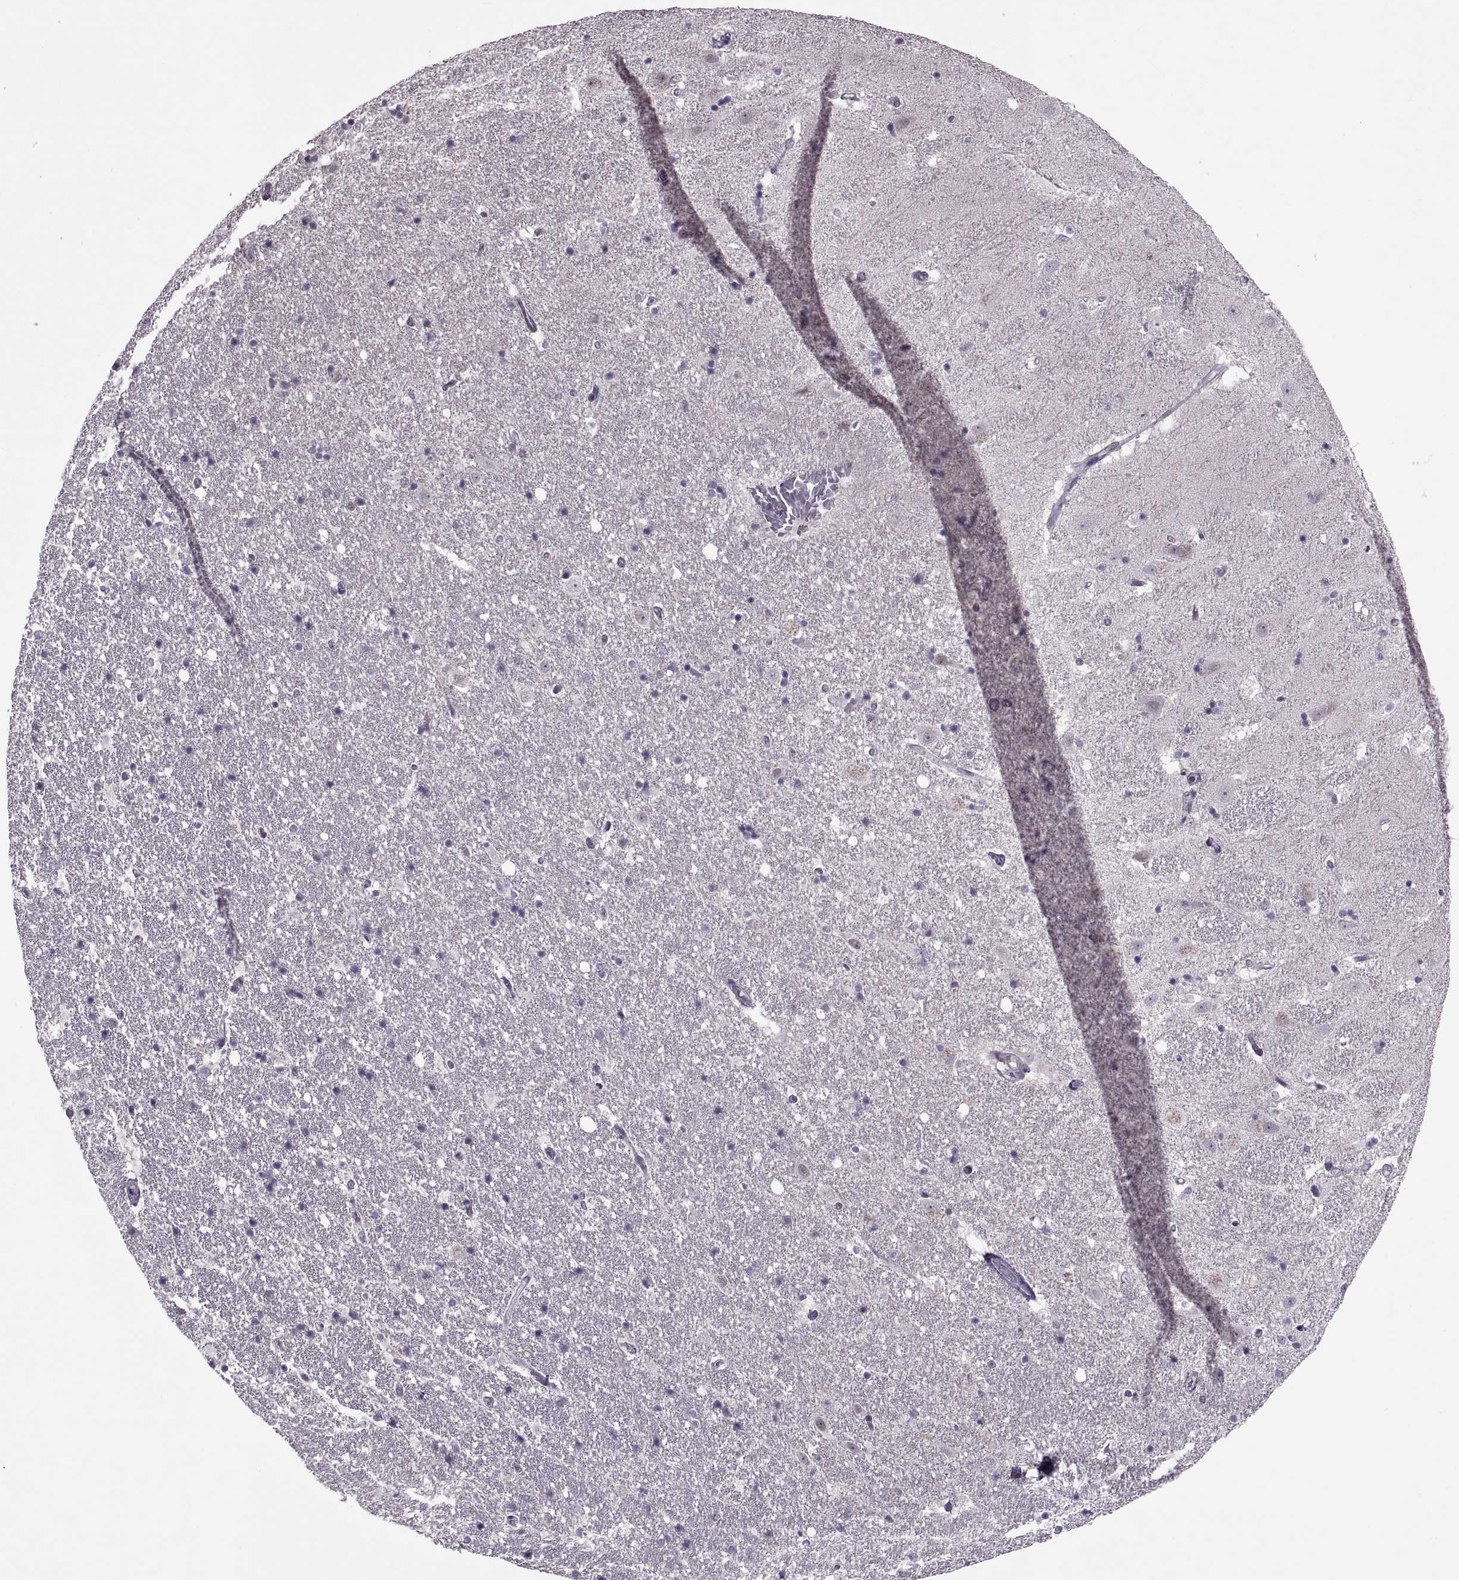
{"staining": {"intensity": "negative", "quantity": "none", "location": "none"}, "tissue": "hippocampus", "cell_type": "Glial cells", "image_type": "normal", "snomed": [{"axis": "morphology", "description": "Normal tissue, NOS"}, {"axis": "topography", "description": "Hippocampus"}], "caption": "This is an immunohistochemistry (IHC) histopathology image of normal hippocampus. There is no expression in glial cells.", "gene": "OTP", "patient": {"sex": "male", "age": 49}}